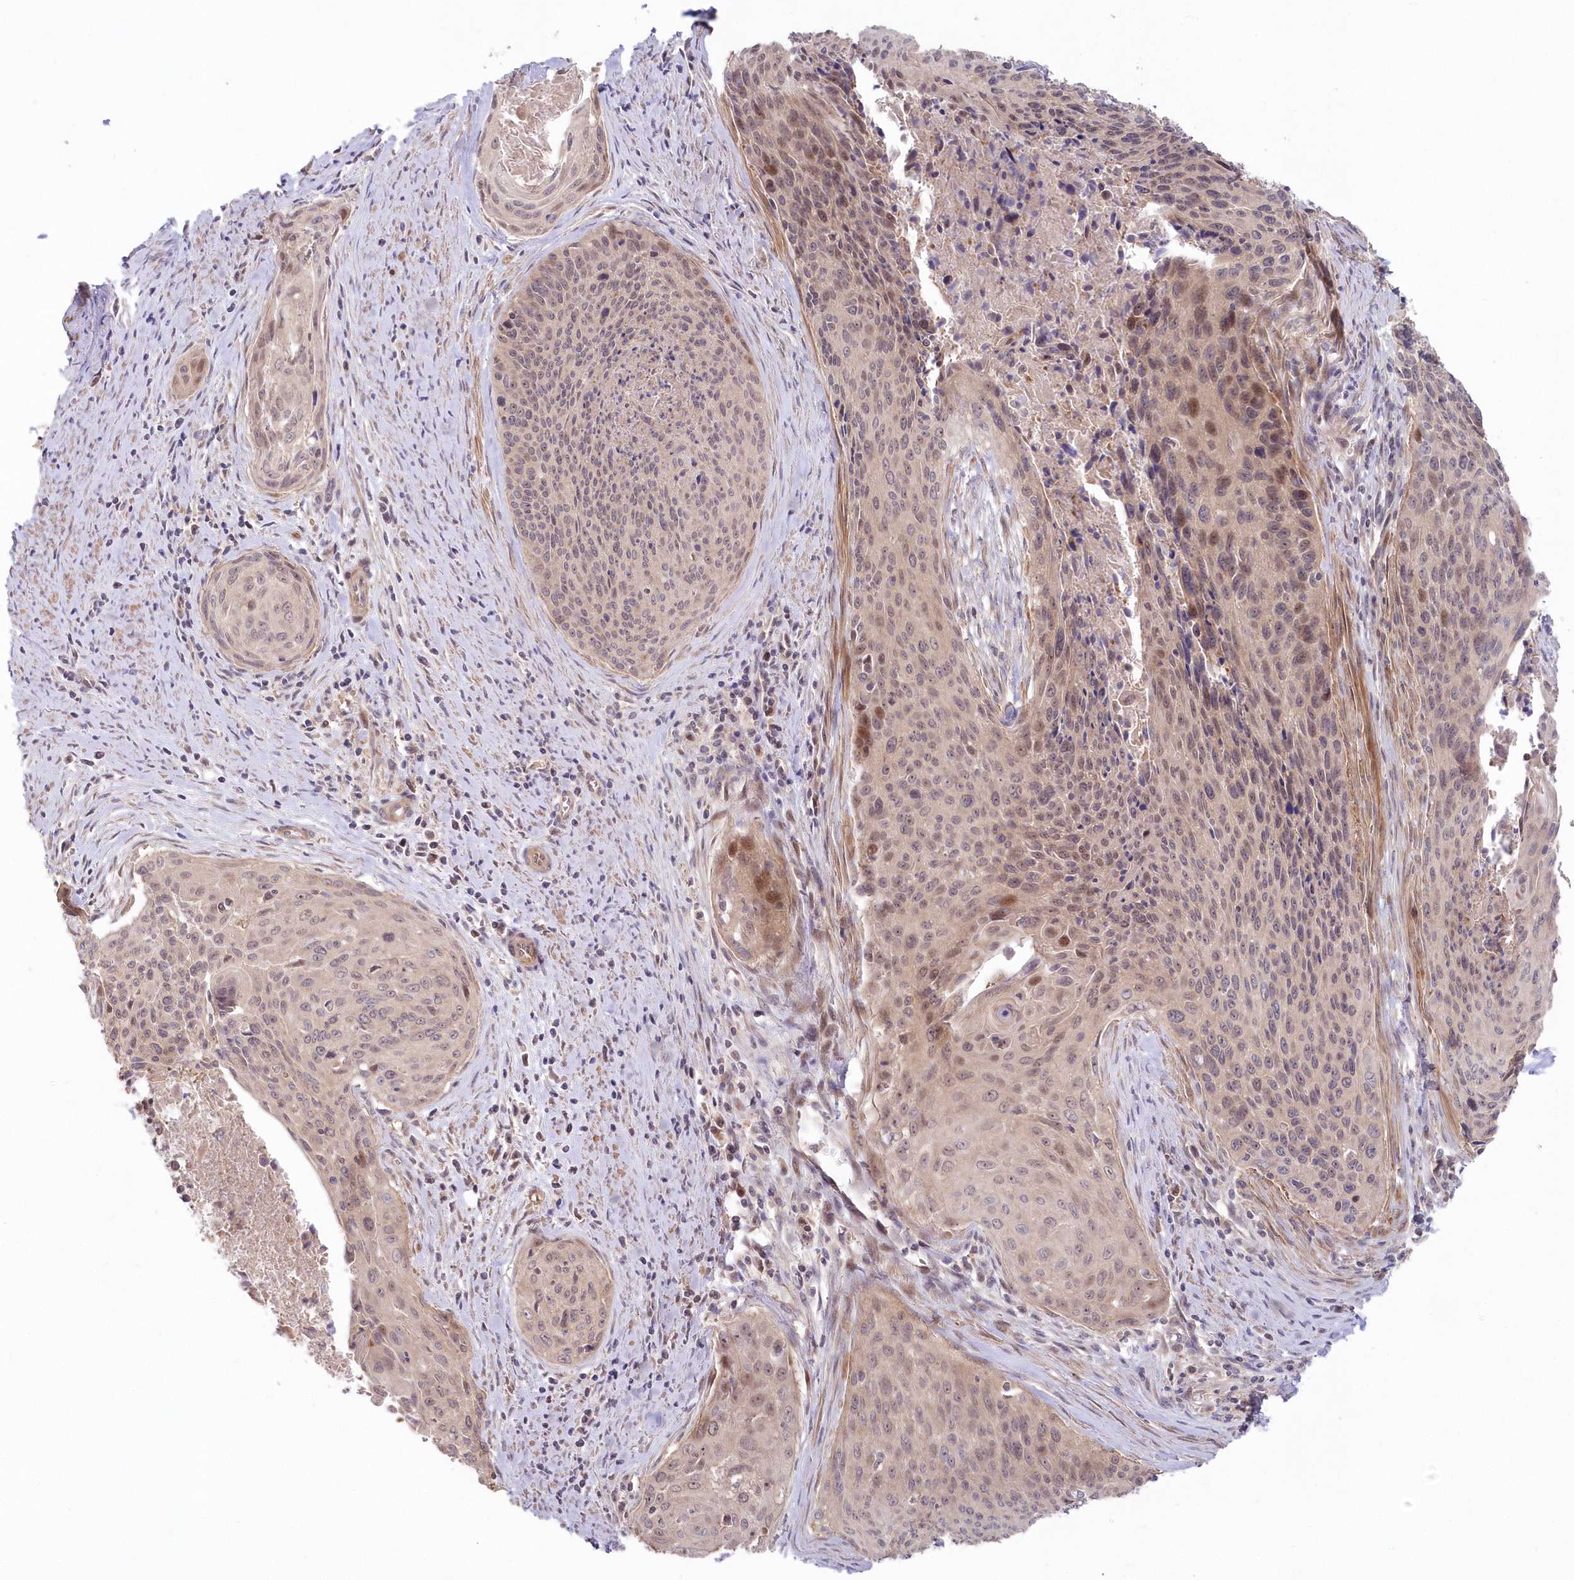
{"staining": {"intensity": "weak", "quantity": "<25%", "location": "cytoplasmic/membranous,nuclear"}, "tissue": "cervical cancer", "cell_type": "Tumor cells", "image_type": "cancer", "snomed": [{"axis": "morphology", "description": "Squamous cell carcinoma, NOS"}, {"axis": "topography", "description": "Cervix"}], "caption": "IHC micrograph of neoplastic tissue: cervical cancer (squamous cell carcinoma) stained with DAB displays no significant protein expression in tumor cells.", "gene": "TBCA", "patient": {"sex": "female", "age": 55}}